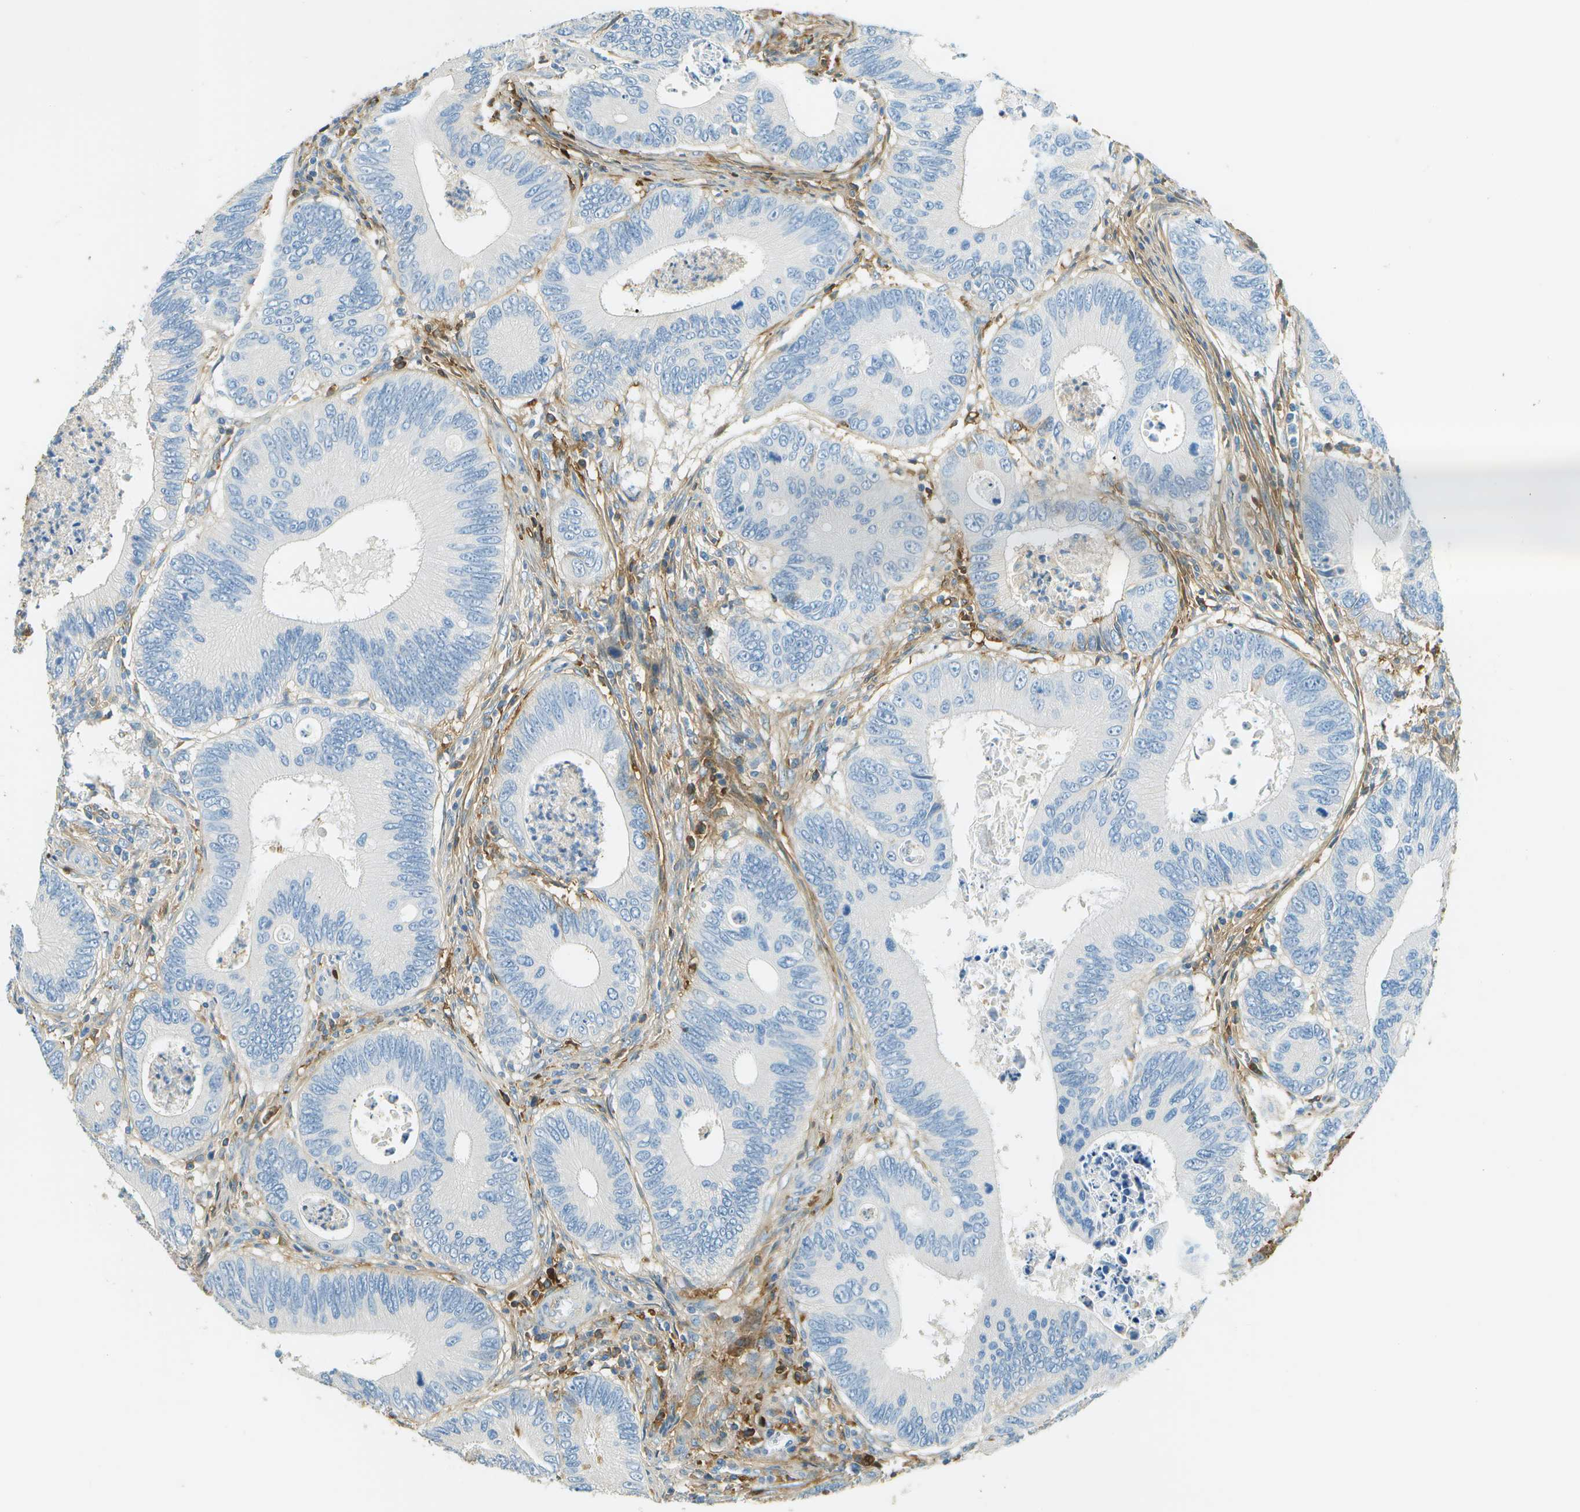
{"staining": {"intensity": "negative", "quantity": "none", "location": "none"}, "tissue": "colorectal cancer", "cell_type": "Tumor cells", "image_type": "cancer", "snomed": [{"axis": "morphology", "description": "Inflammation, NOS"}, {"axis": "morphology", "description": "Adenocarcinoma, NOS"}, {"axis": "topography", "description": "Colon"}], "caption": "This is a image of IHC staining of colorectal cancer, which shows no expression in tumor cells.", "gene": "DCN", "patient": {"sex": "male", "age": 72}}